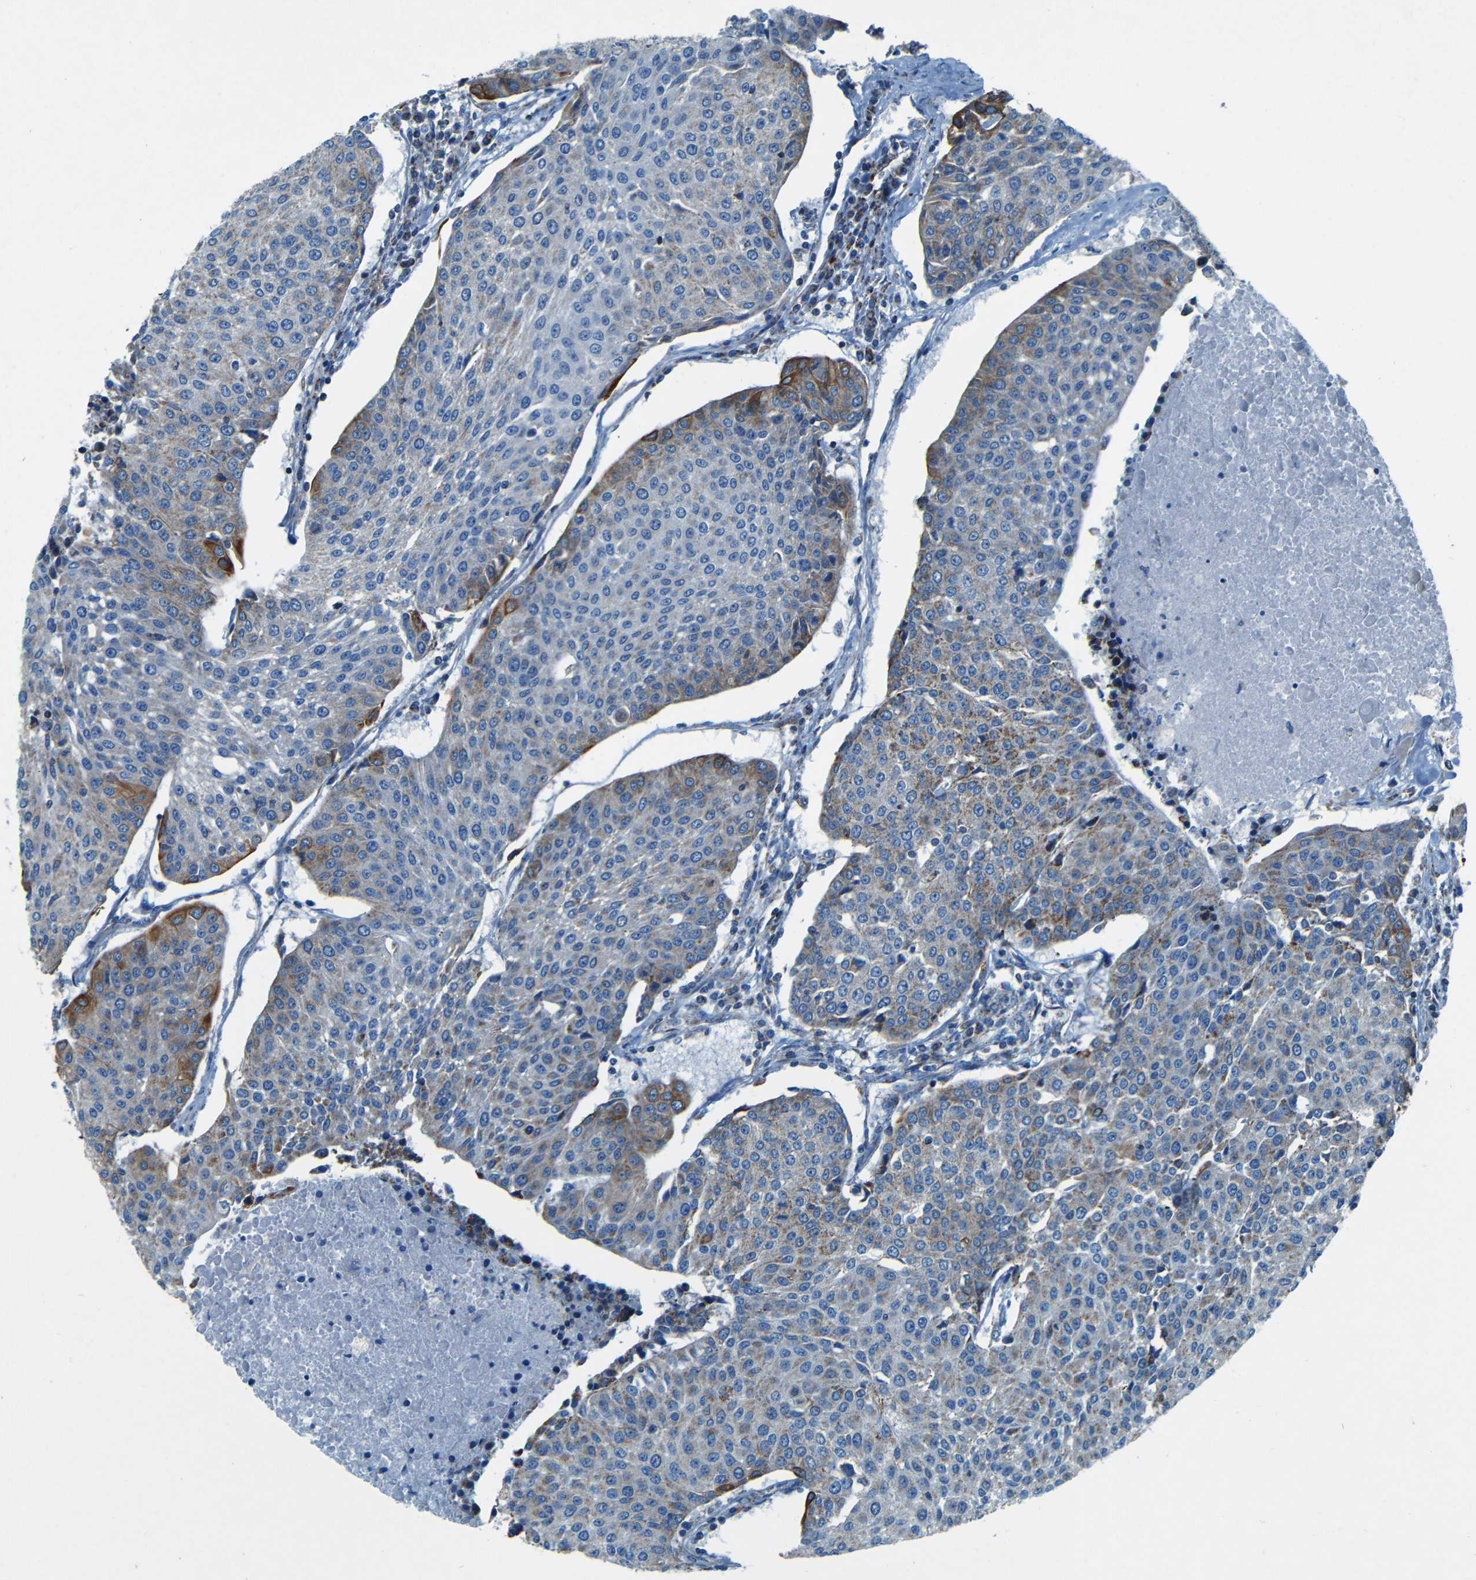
{"staining": {"intensity": "moderate", "quantity": "25%-75%", "location": "cytoplasmic/membranous"}, "tissue": "urothelial cancer", "cell_type": "Tumor cells", "image_type": "cancer", "snomed": [{"axis": "morphology", "description": "Urothelial carcinoma, High grade"}, {"axis": "topography", "description": "Urinary bladder"}], "caption": "Tumor cells display moderate cytoplasmic/membranous staining in about 25%-75% of cells in urothelial cancer. Using DAB (brown) and hematoxylin (blue) stains, captured at high magnification using brightfield microscopy.", "gene": "WSCD2", "patient": {"sex": "female", "age": 85}}